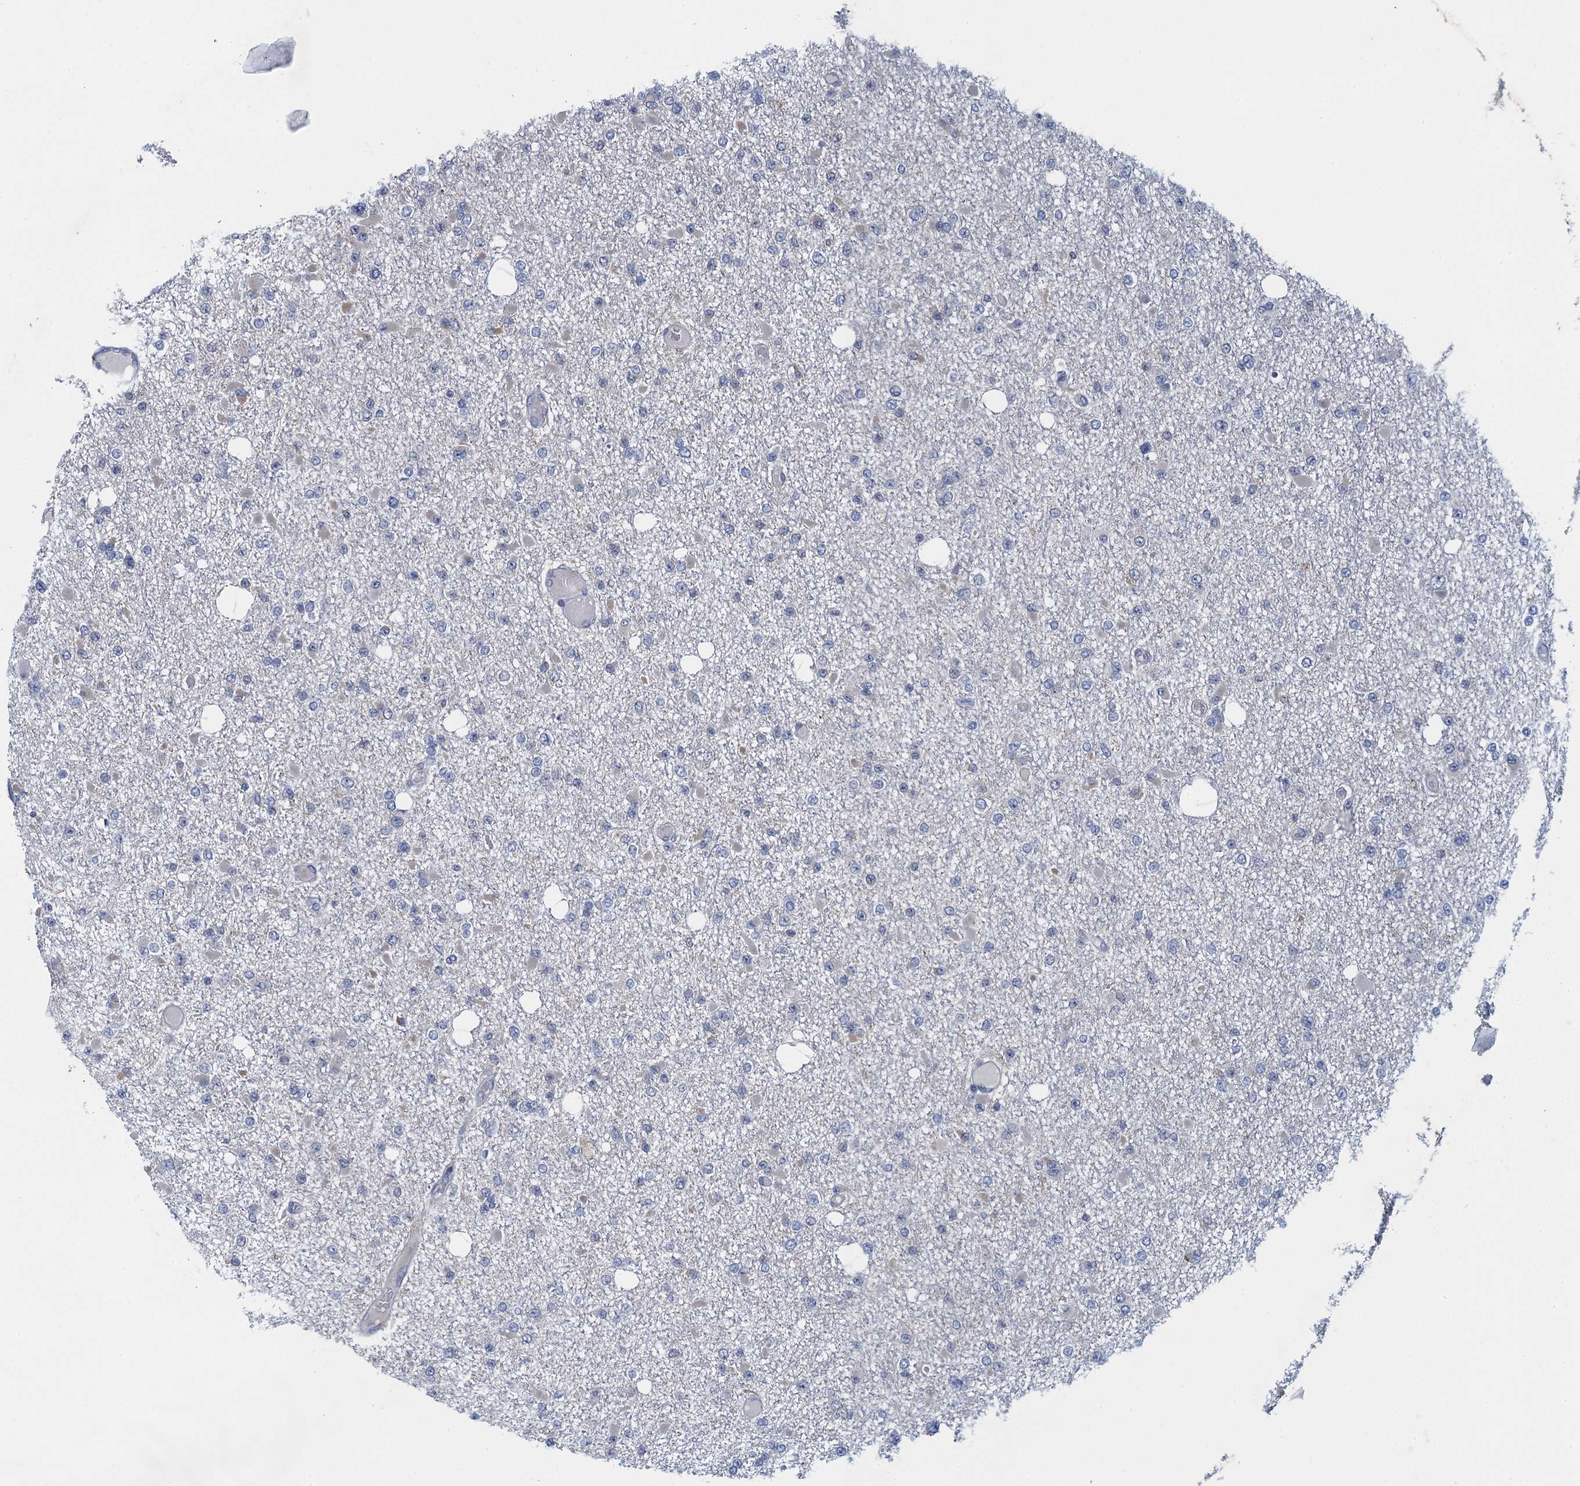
{"staining": {"intensity": "negative", "quantity": "none", "location": "none"}, "tissue": "glioma", "cell_type": "Tumor cells", "image_type": "cancer", "snomed": [{"axis": "morphology", "description": "Glioma, malignant, Low grade"}, {"axis": "topography", "description": "Brain"}], "caption": "The histopathology image exhibits no significant positivity in tumor cells of glioma. Brightfield microscopy of immunohistochemistry stained with DAB (3,3'-diaminobenzidine) (brown) and hematoxylin (blue), captured at high magnification.", "gene": "NCKAP1L", "patient": {"sex": "female", "age": 22}}